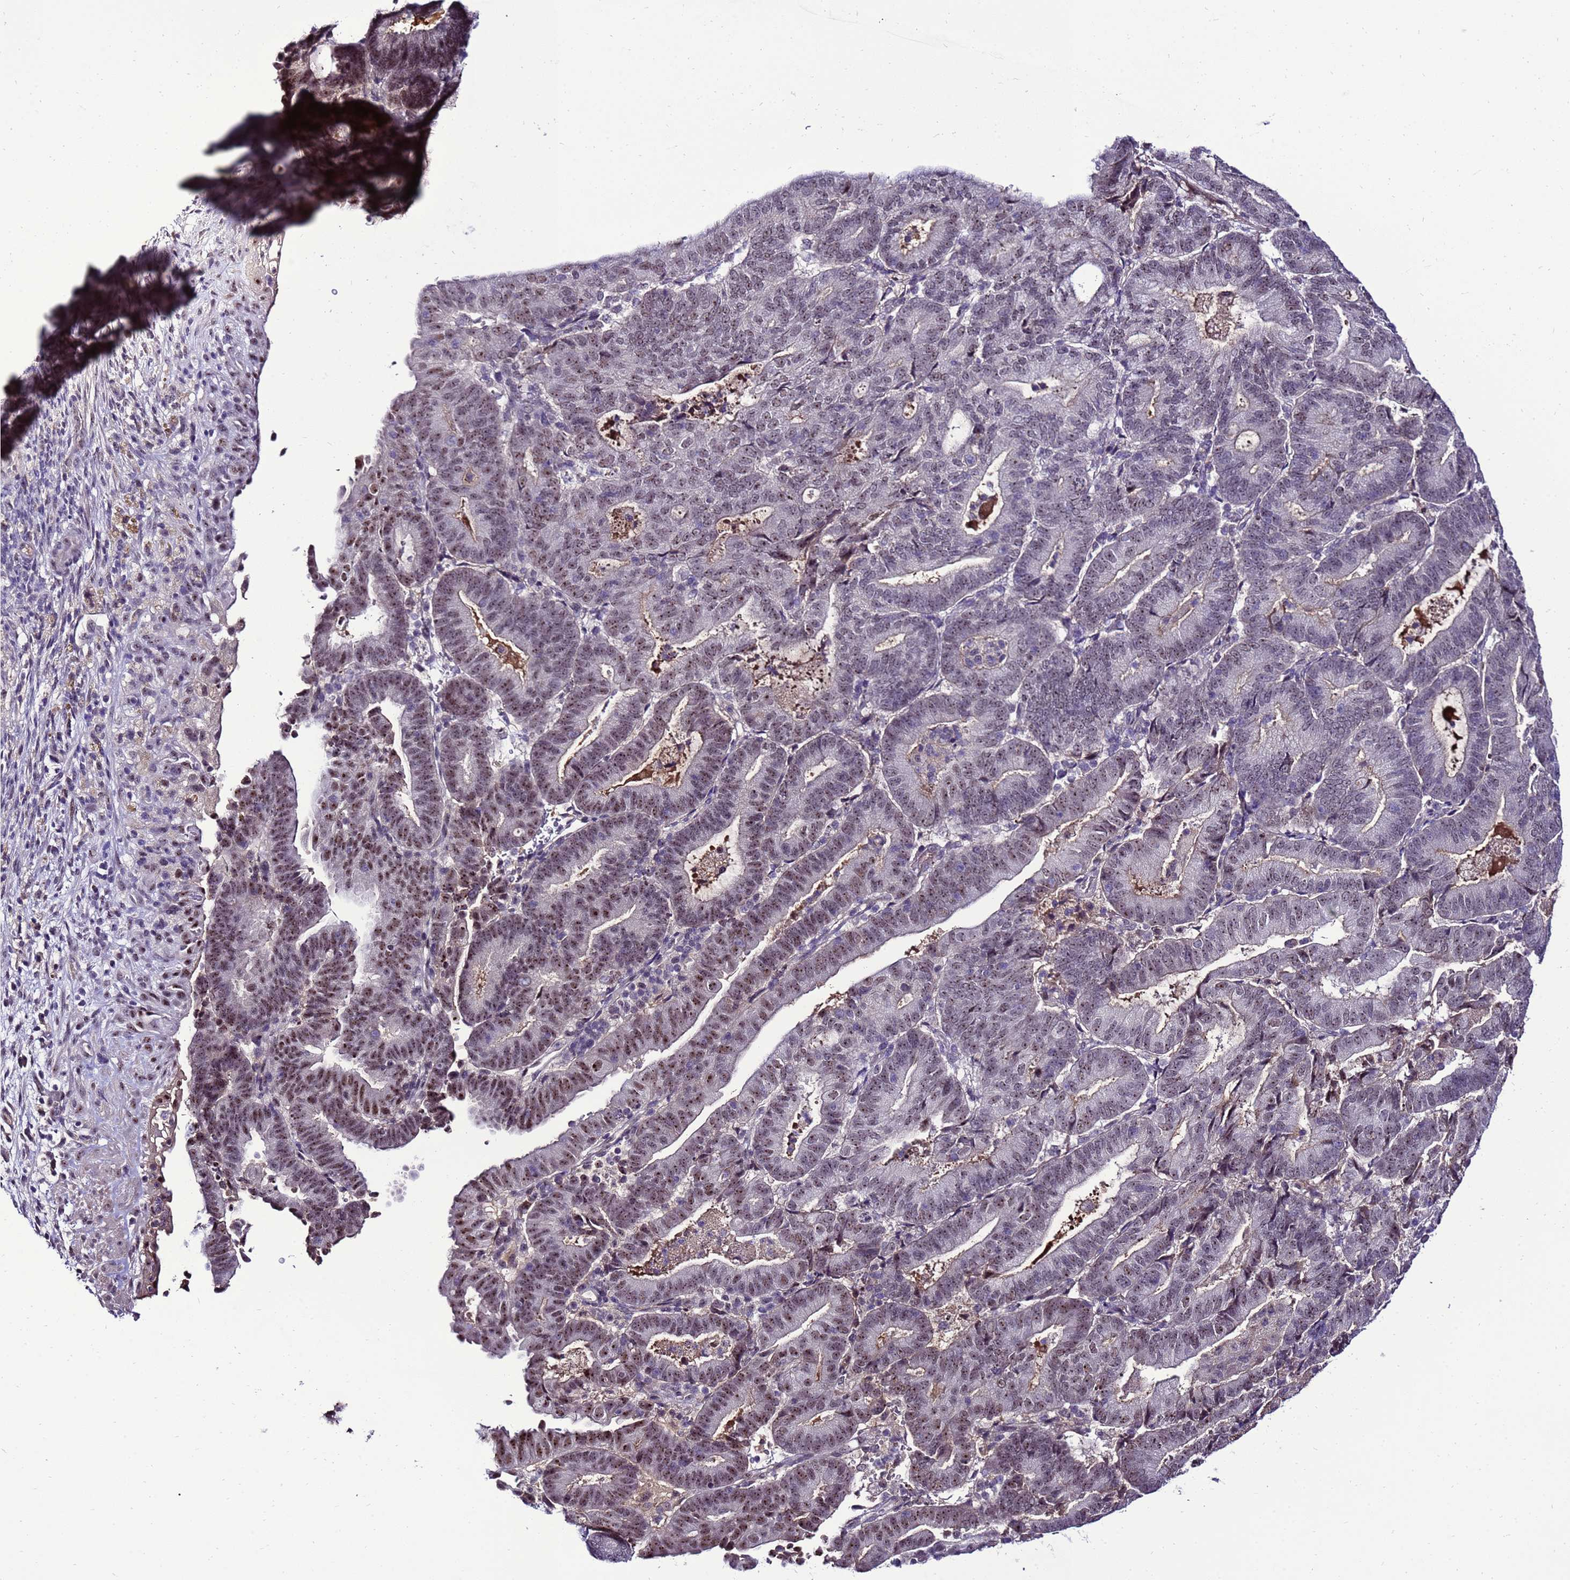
{"staining": {"intensity": "moderate", "quantity": ">75%", "location": "nuclear"}, "tissue": "endometrial cancer", "cell_type": "Tumor cells", "image_type": "cancer", "snomed": [{"axis": "morphology", "description": "Adenocarcinoma, NOS"}, {"axis": "topography", "description": "Endometrium"}], "caption": "A micrograph of human endometrial adenocarcinoma stained for a protein displays moderate nuclear brown staining in tumor cells.", "gene": "C19orf47", "patient": {"sex": "female", "age": 70}}